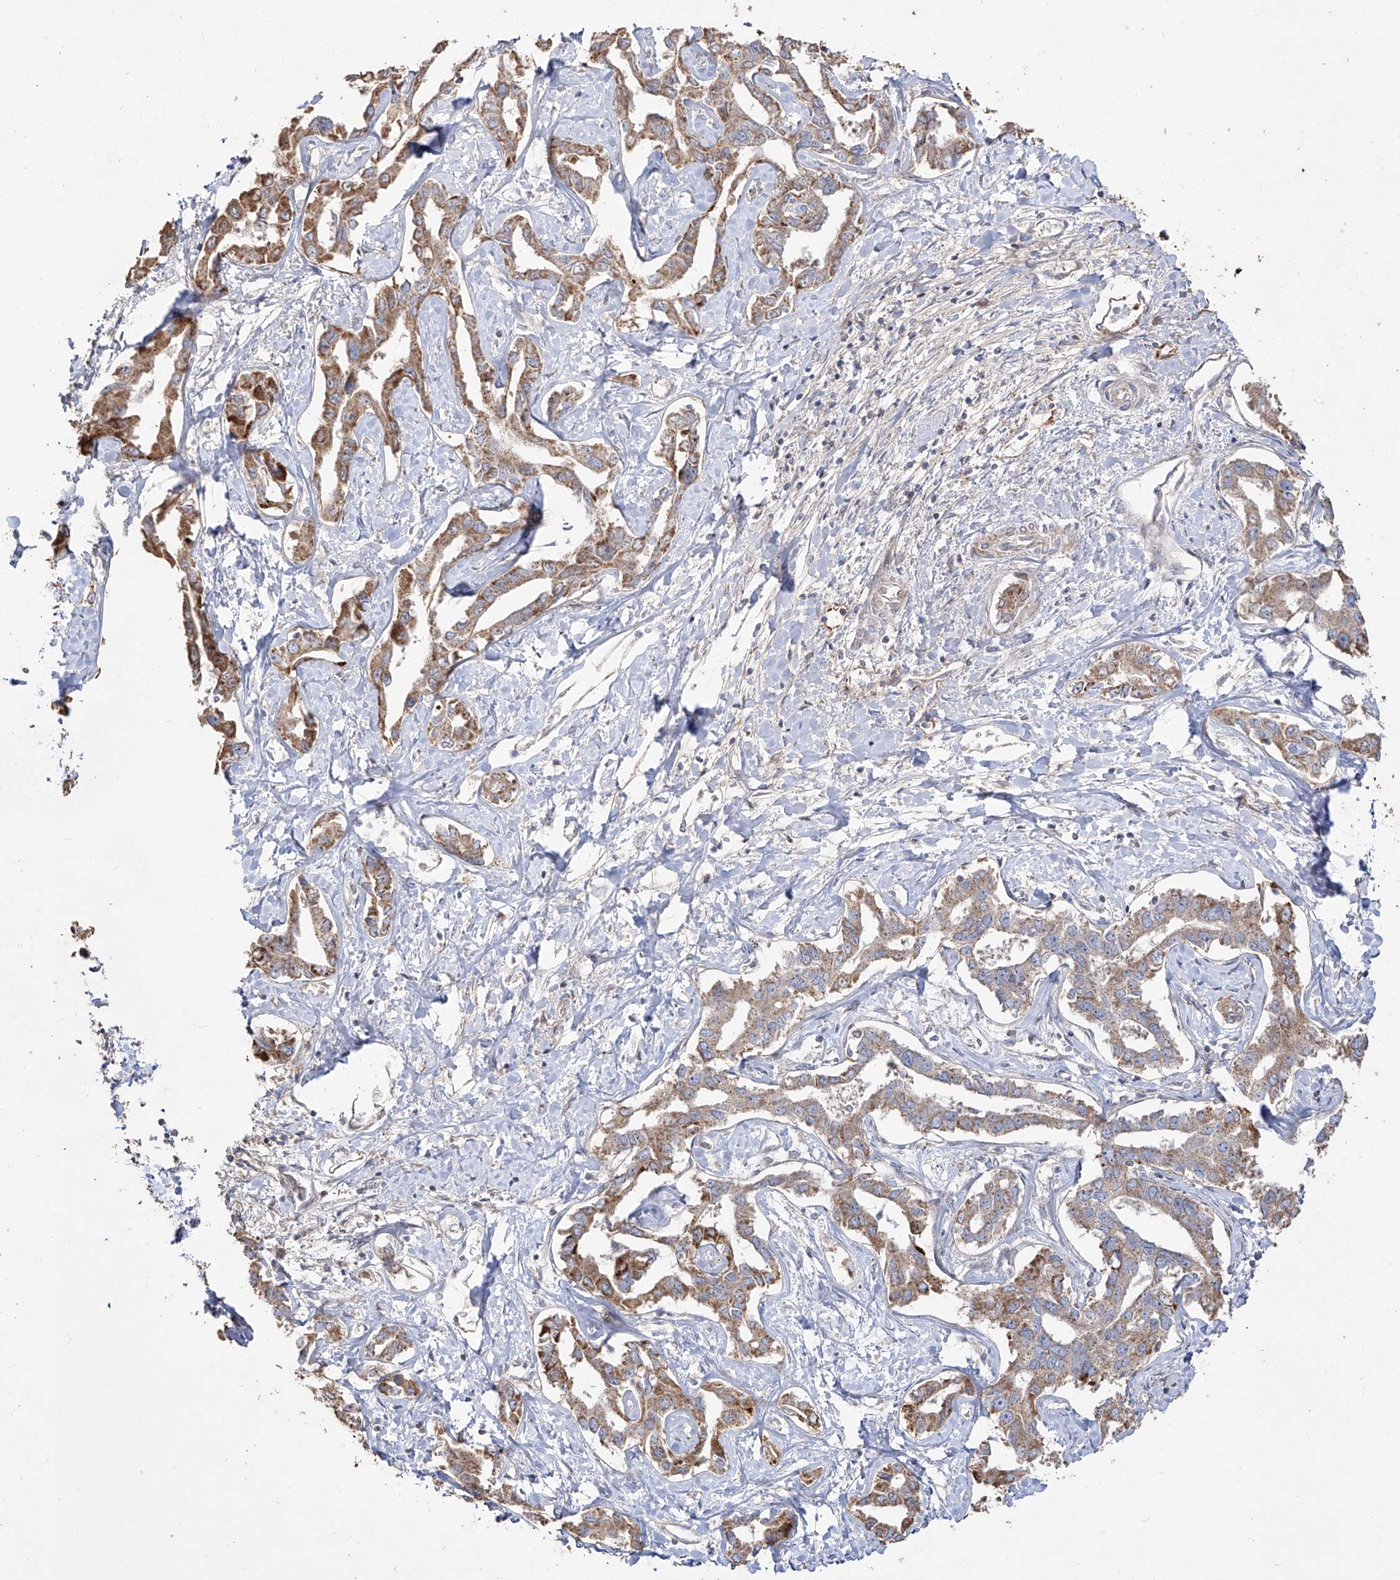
{"staining": {"intensity": "moderate", "quantity": ">75%", "location": "cytoplasmic/membranous"}, "tissue": "liver cancer", "cell_type": "Tumor cells", "image_type": "cancer", "snomed": [{"axis": "morphology", "description": "Cholangiocarcinoma"}, {"axis": "topography", "description": "Liver"}], "caption": "A brown stain shows moderate cytoplasmic/membranous expression of a protein in liver cholangiocarcinoma tumor cells.", "gene": "YKT6", "patient": {"sex": "male", "age": 59}}